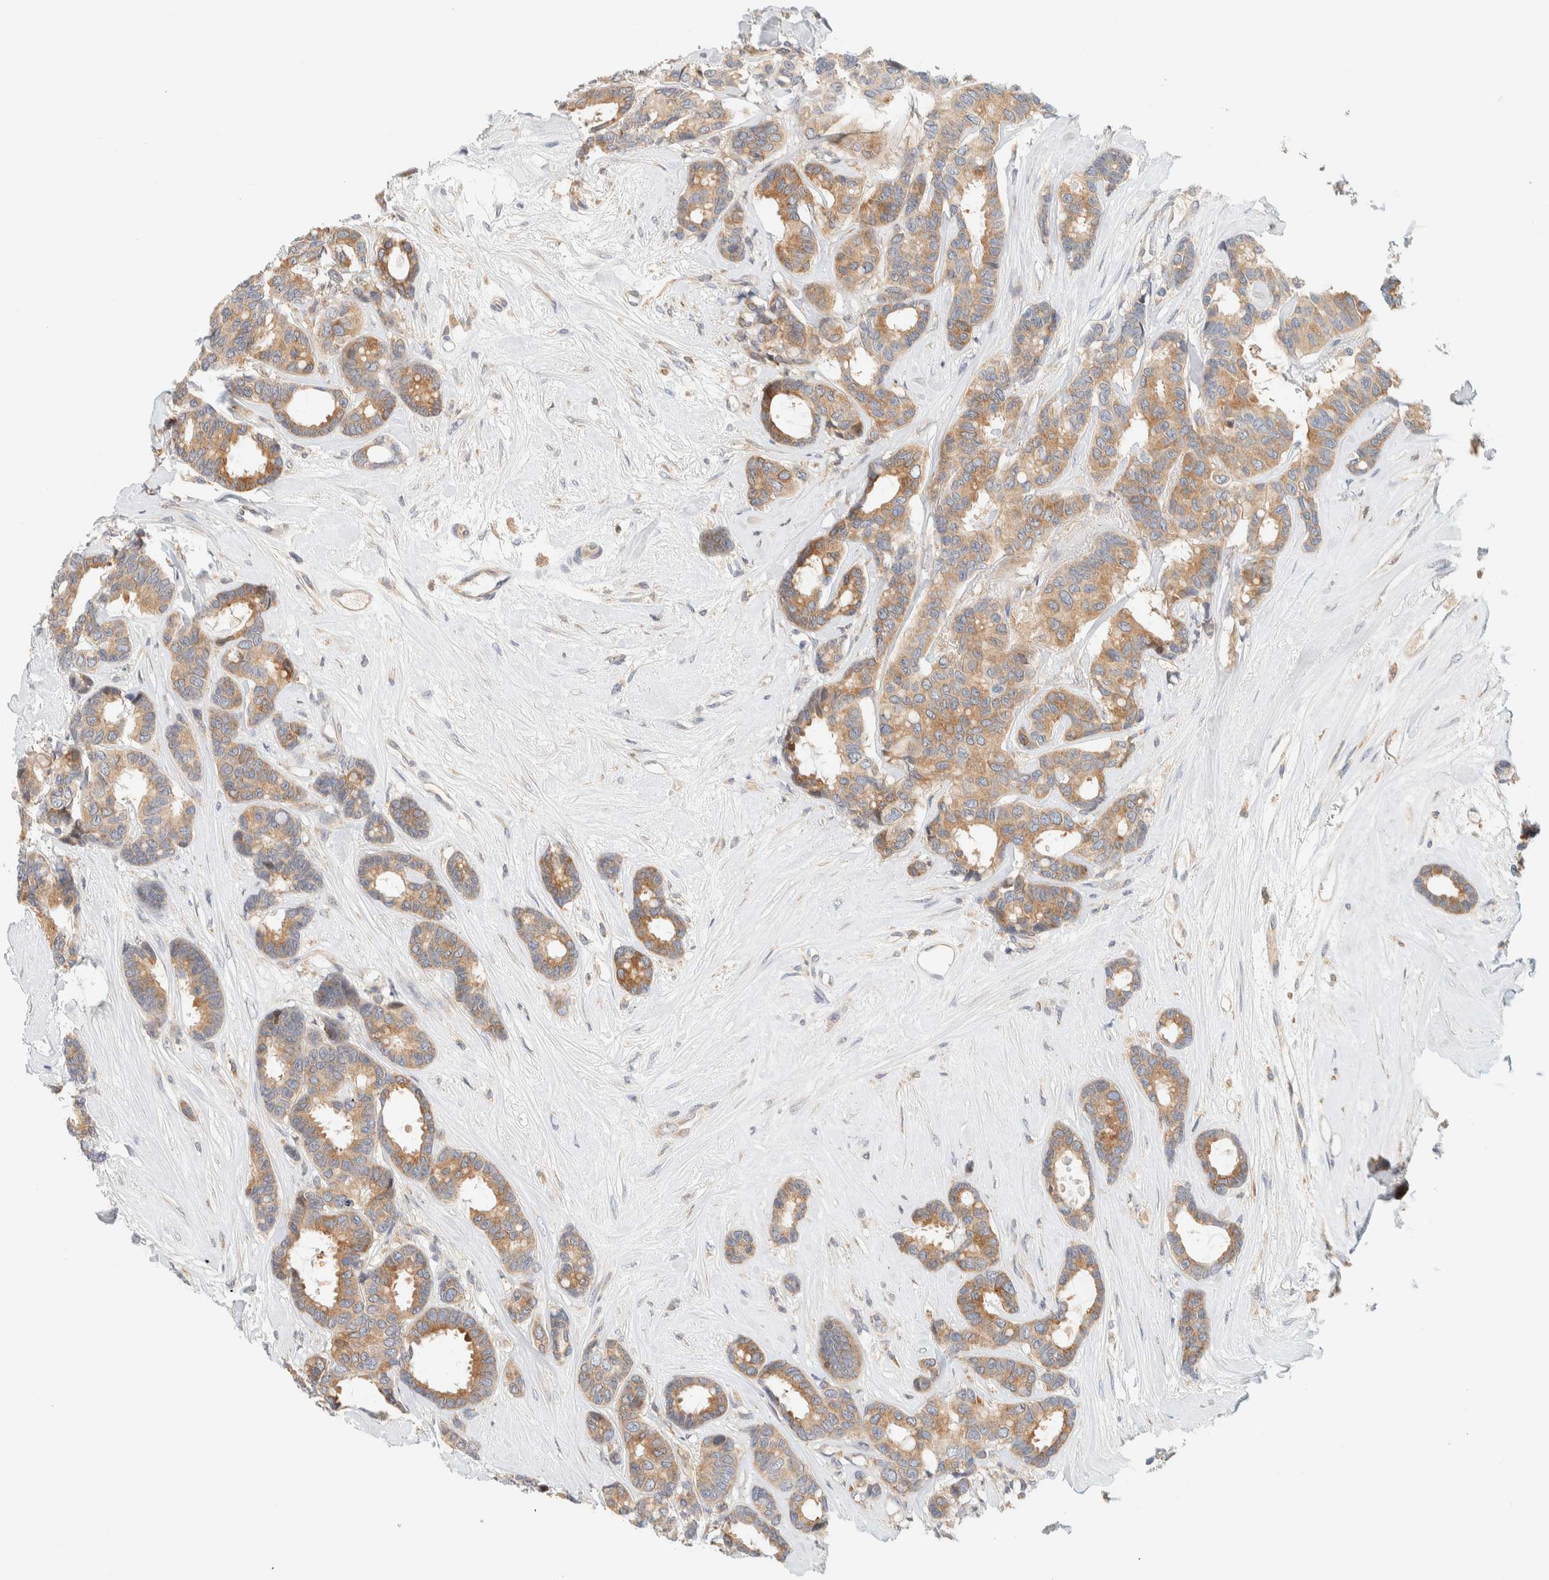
{"staining": {"intensity": "moderate", "quantity": ">75%", "location": "cytoplasmic/membranous"}, "tissue": "breast cancer", "cell_type": "Tumor cells", "image_type": "cancer", "snomed": [{"axis": "morphology", "description": "Duct carcinoma"}, {"axis": "topography", "description": "Breast"}], "caption": "There is medium levels of moderate cytoplasmic/membranous staining in tumor cells of breast cancer, as demonstrated by immunohistochemical staining (brown color).", "gene": "SUMF2", "patient": {"sex": "female", "age": 87}}